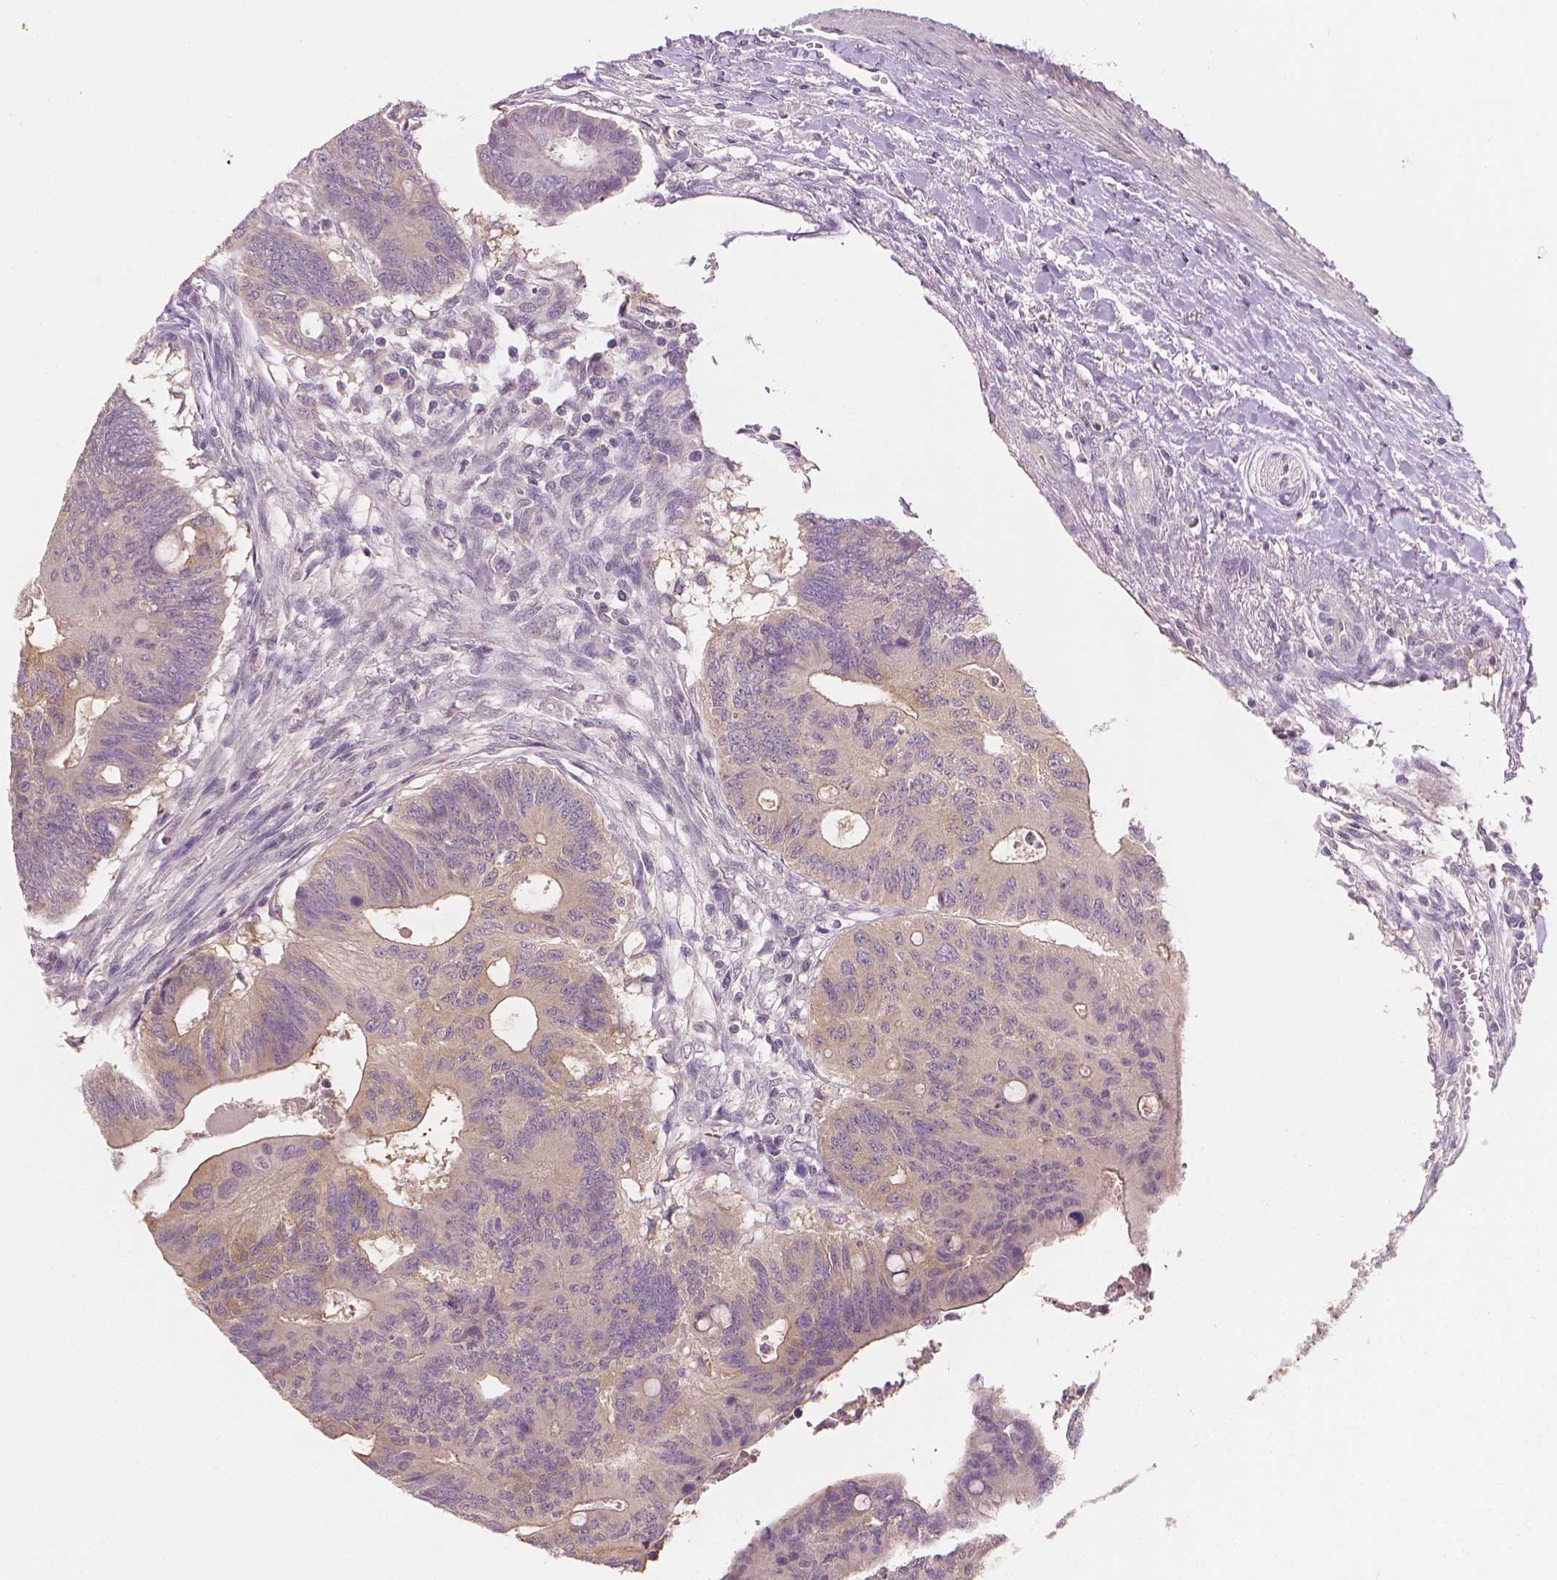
{"staining": {"intensity": "weak", "quantity": "<25%", "location": "cytoplasmic/membranous"}, "tissue": "colorectal cancer", "cell_type": "Tumor cells", "image_type": "cancer", "snomed": [{"axis": "morphology", "description": "Adenocarcinoma, NOS"}, {"axis": "topography", "description": "Colon"}], "caption": "Immunohistochemistry micrograph of human colorectal adenocarcinoma stained for a protein (brown), which demonstrates no expression in tumor cells.", "gene": "FASN", "patient": {"sex": "male", "age": 65}}